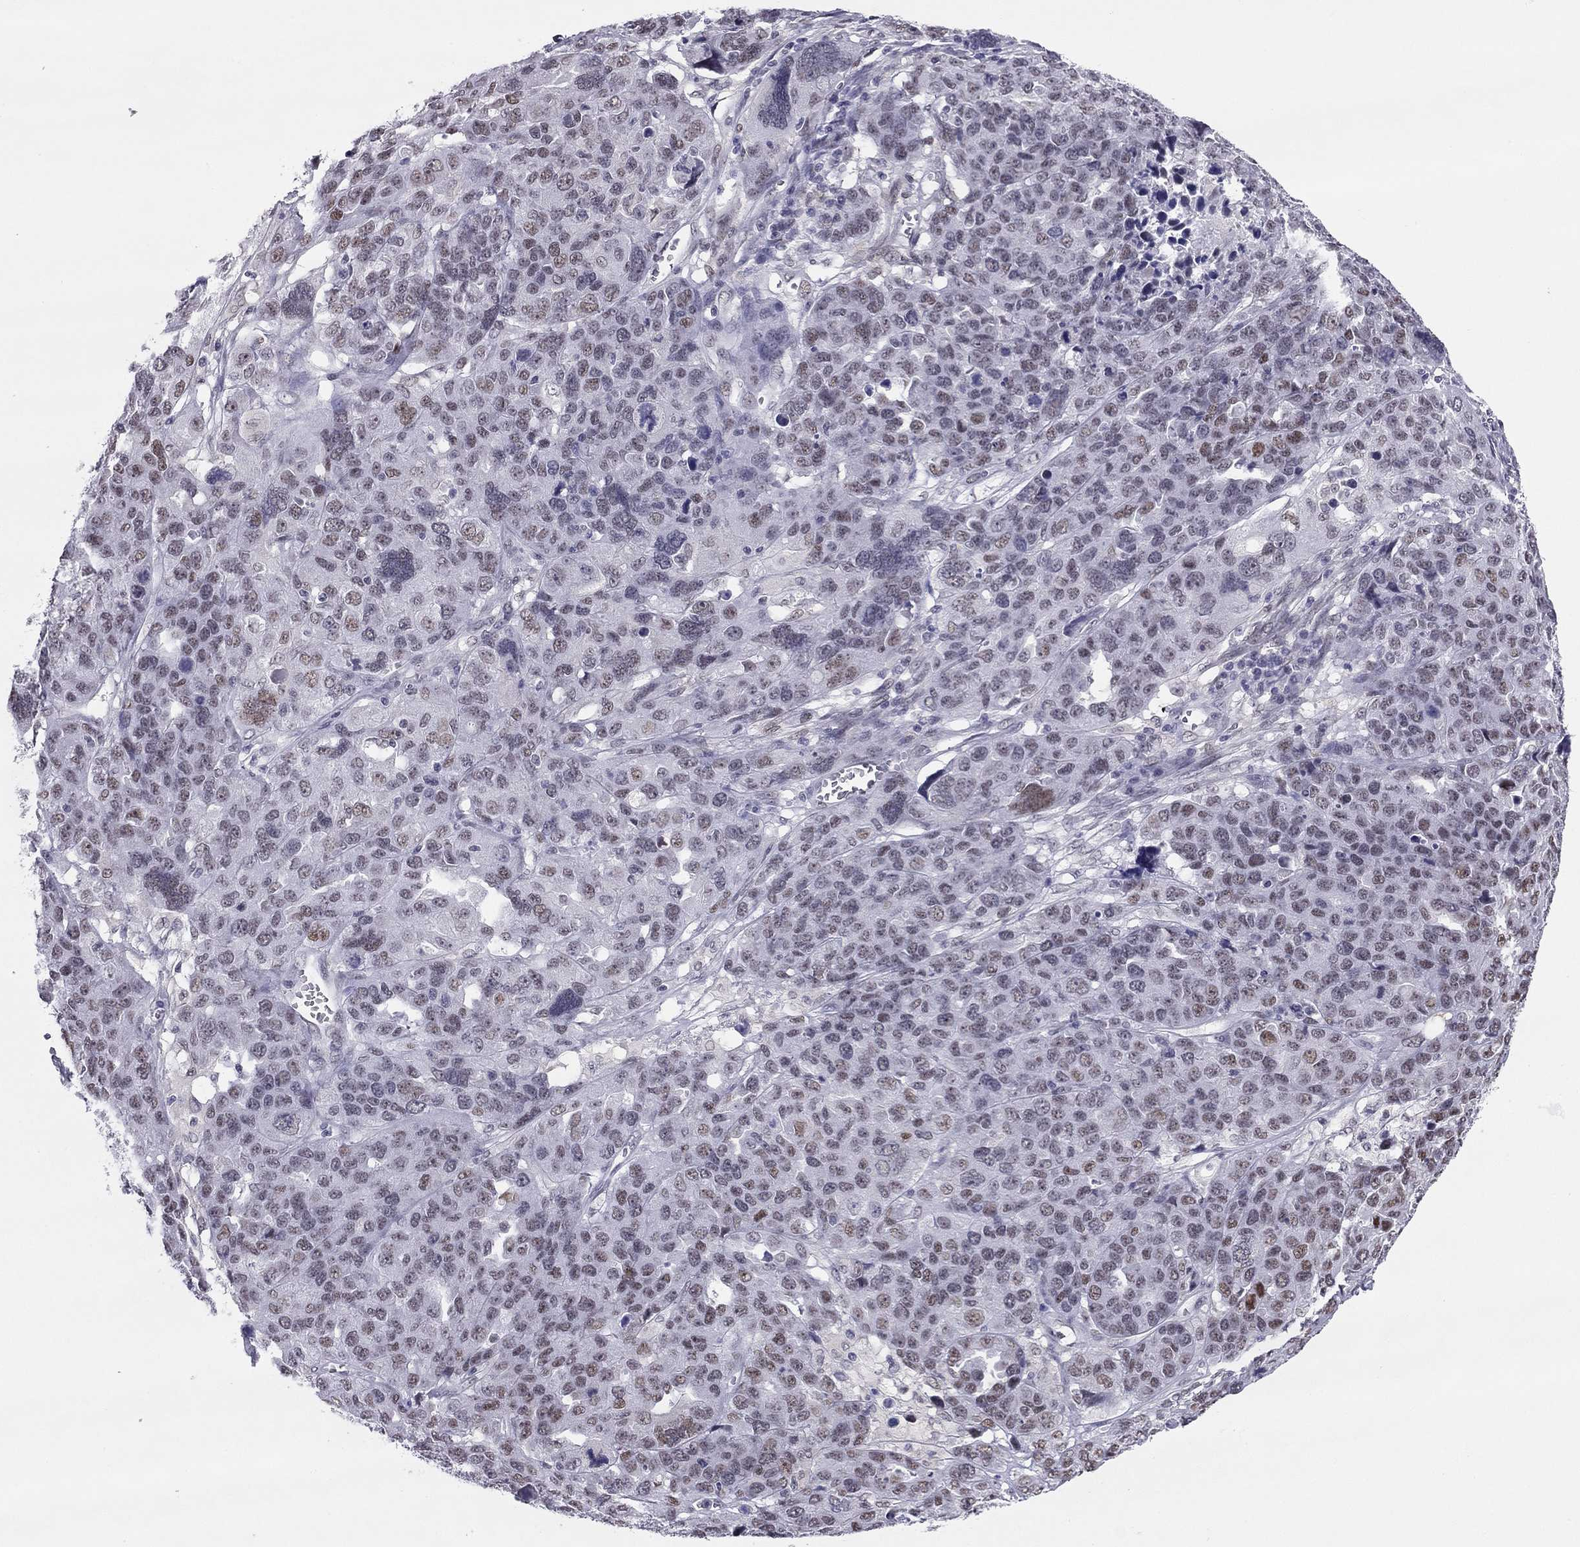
{"staining": {"intensity": "moderate", "quantity": "<25%", "location": "nuclear"}, "tissue": "ovarian cancer", "cell_type": "Tumor cells", "image_type": "cancer", "snomed": [{"axis": "morphology", "description": "Cystadenocarcinoma, serous, NOS"}, {"axis": "topography", "description": "Ovary"}], "caption": "Ovarian cancer (serous cystadenocarcinoma) stained for a protein shows moderate nuclear positivity in tumor cells.", "gene": "DOT1L", "patient": {"sex": "female", "age": 87}}